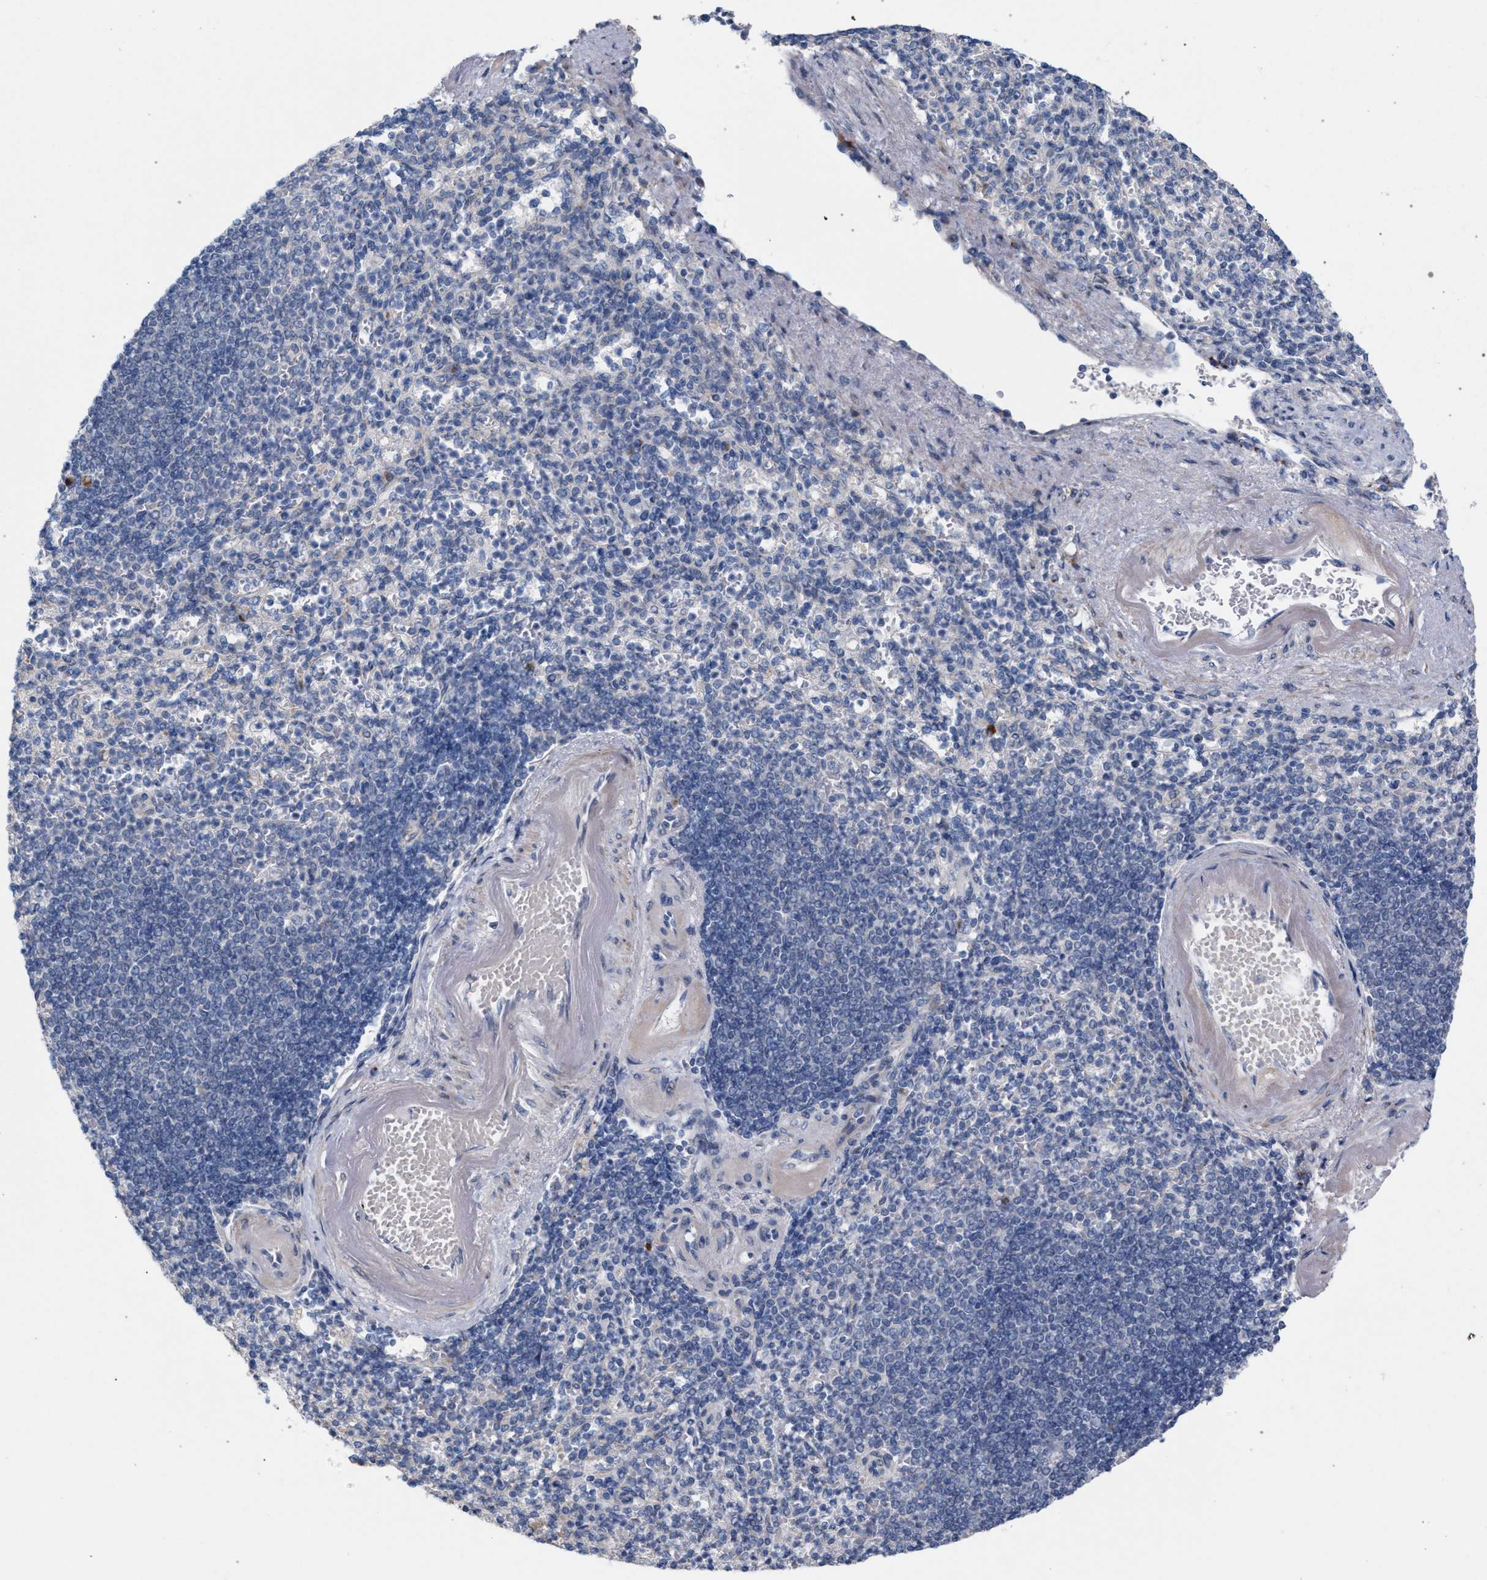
{"staining": {"intensity": "weak", "quantity": "<25%", "location": "cytoplasmic/membranous"}, "tissue": "spleen", "cell_type": "Cells in red pulp", "image_type": "normal", "snomed": [{"axis": "morphology", "description": "Normal tissue, NOS"}, {"axis": "topography", "description": "Spleen"}], "caption": "The image displays no staining of cells in red pulp in benign spleen. (DAB IHC with hematoxylin counter stain).", "gene": "RNF135", "patient": {"sex": "female", "age": 74}}